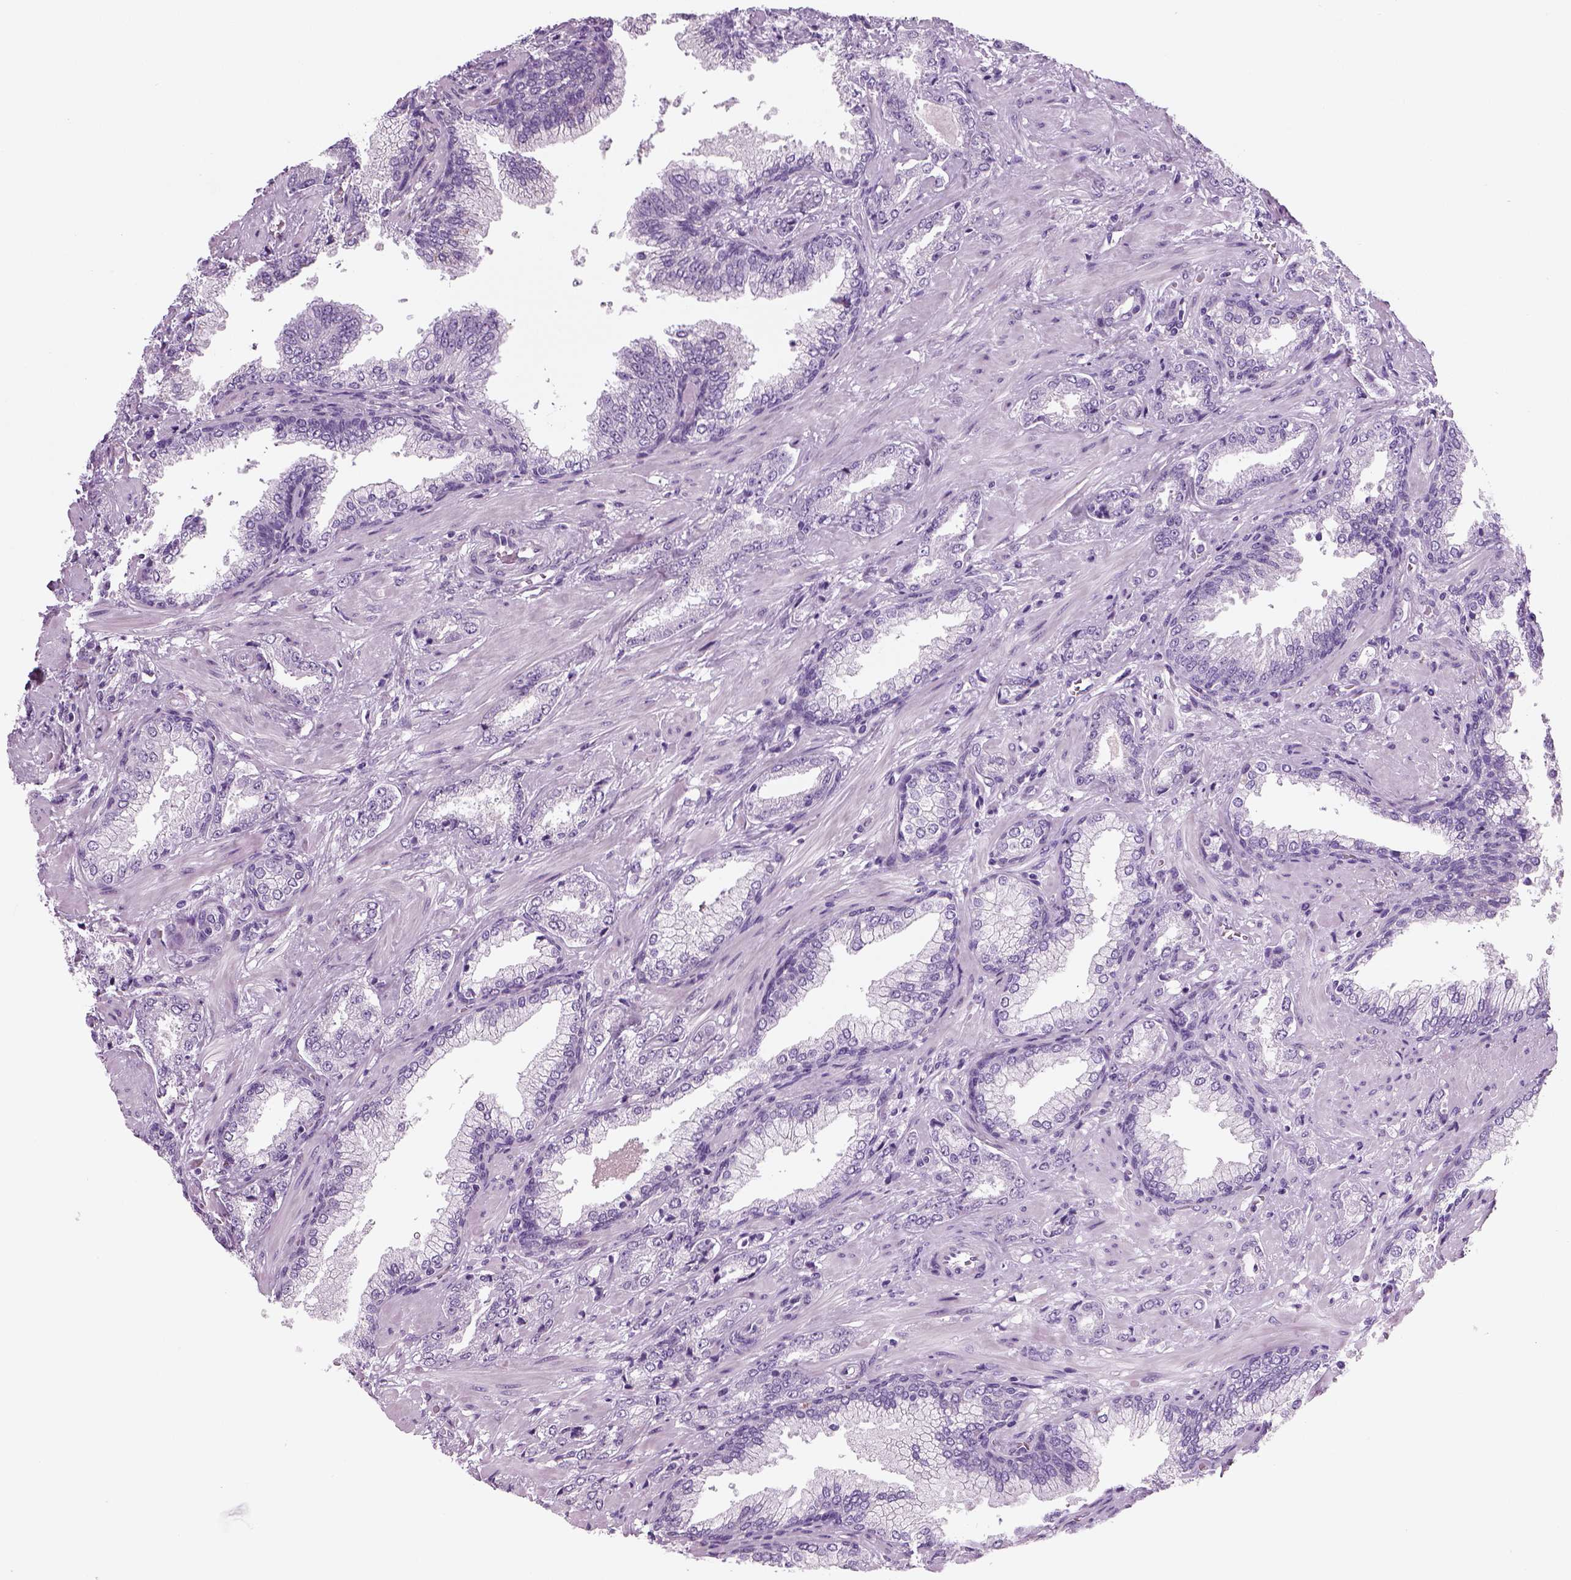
{"staining": {"intensity": "negative", "quantity": "none", "location": "none"}, "tissue": "prostate cancer", "cell_type": "Tumor cells", "image_type": "cancer", "snomed": [{"axis": "morphology", "description": "Adenocarcinoma, Low grade"}, {"axis": "topography", "description": "Prostate"}], "caption": "The immunohistochemistry micrograph has no significant positivity in tumor cells of prostate cancer (low-grade adenocarcinoma) tissue.", "gene": "SPATA31E1", "patient": {"sex": "male", "age": 61}}